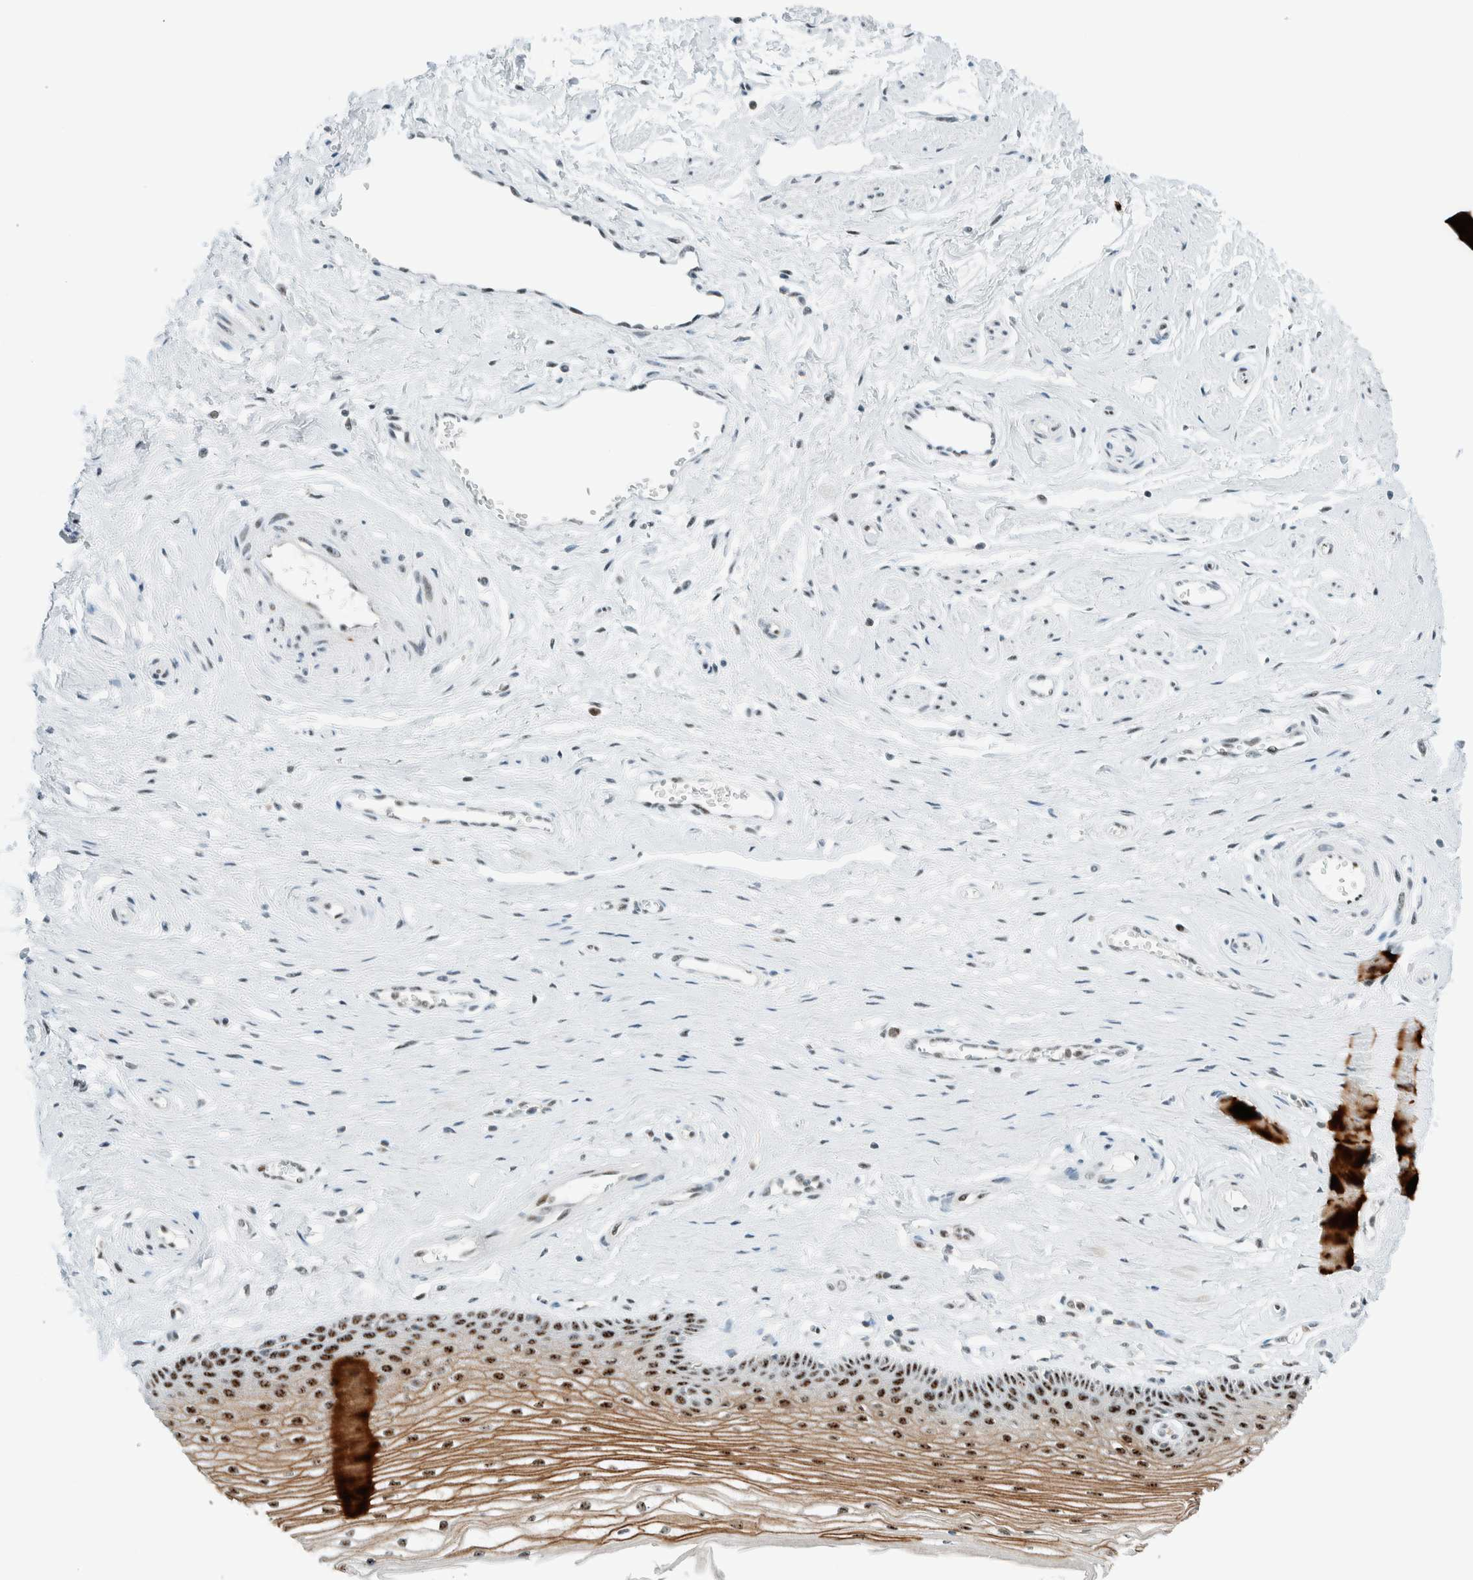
{"staining": {"intensity": "moderate", "quantity": ">75%", "location": "cytoplasmic/membranous,nuclear"}, "tissue": "vagina", "cell_type": "Squamous epithelial cells", "image_type": "normal", "snomed": [{"axis": "morphology", "description": "Normal tissue, NOS"}, {"axis": "topography", "description": "Vagina"}], "caption": "Immunohistochemical staining of normal human vagina shows moderate cytoplasmic/membranous,nuclear protein staining in about >75% of squamous epithelial cells.", "gene": "CYSRT1", "patient": {"sex": "female", "age": 46}}